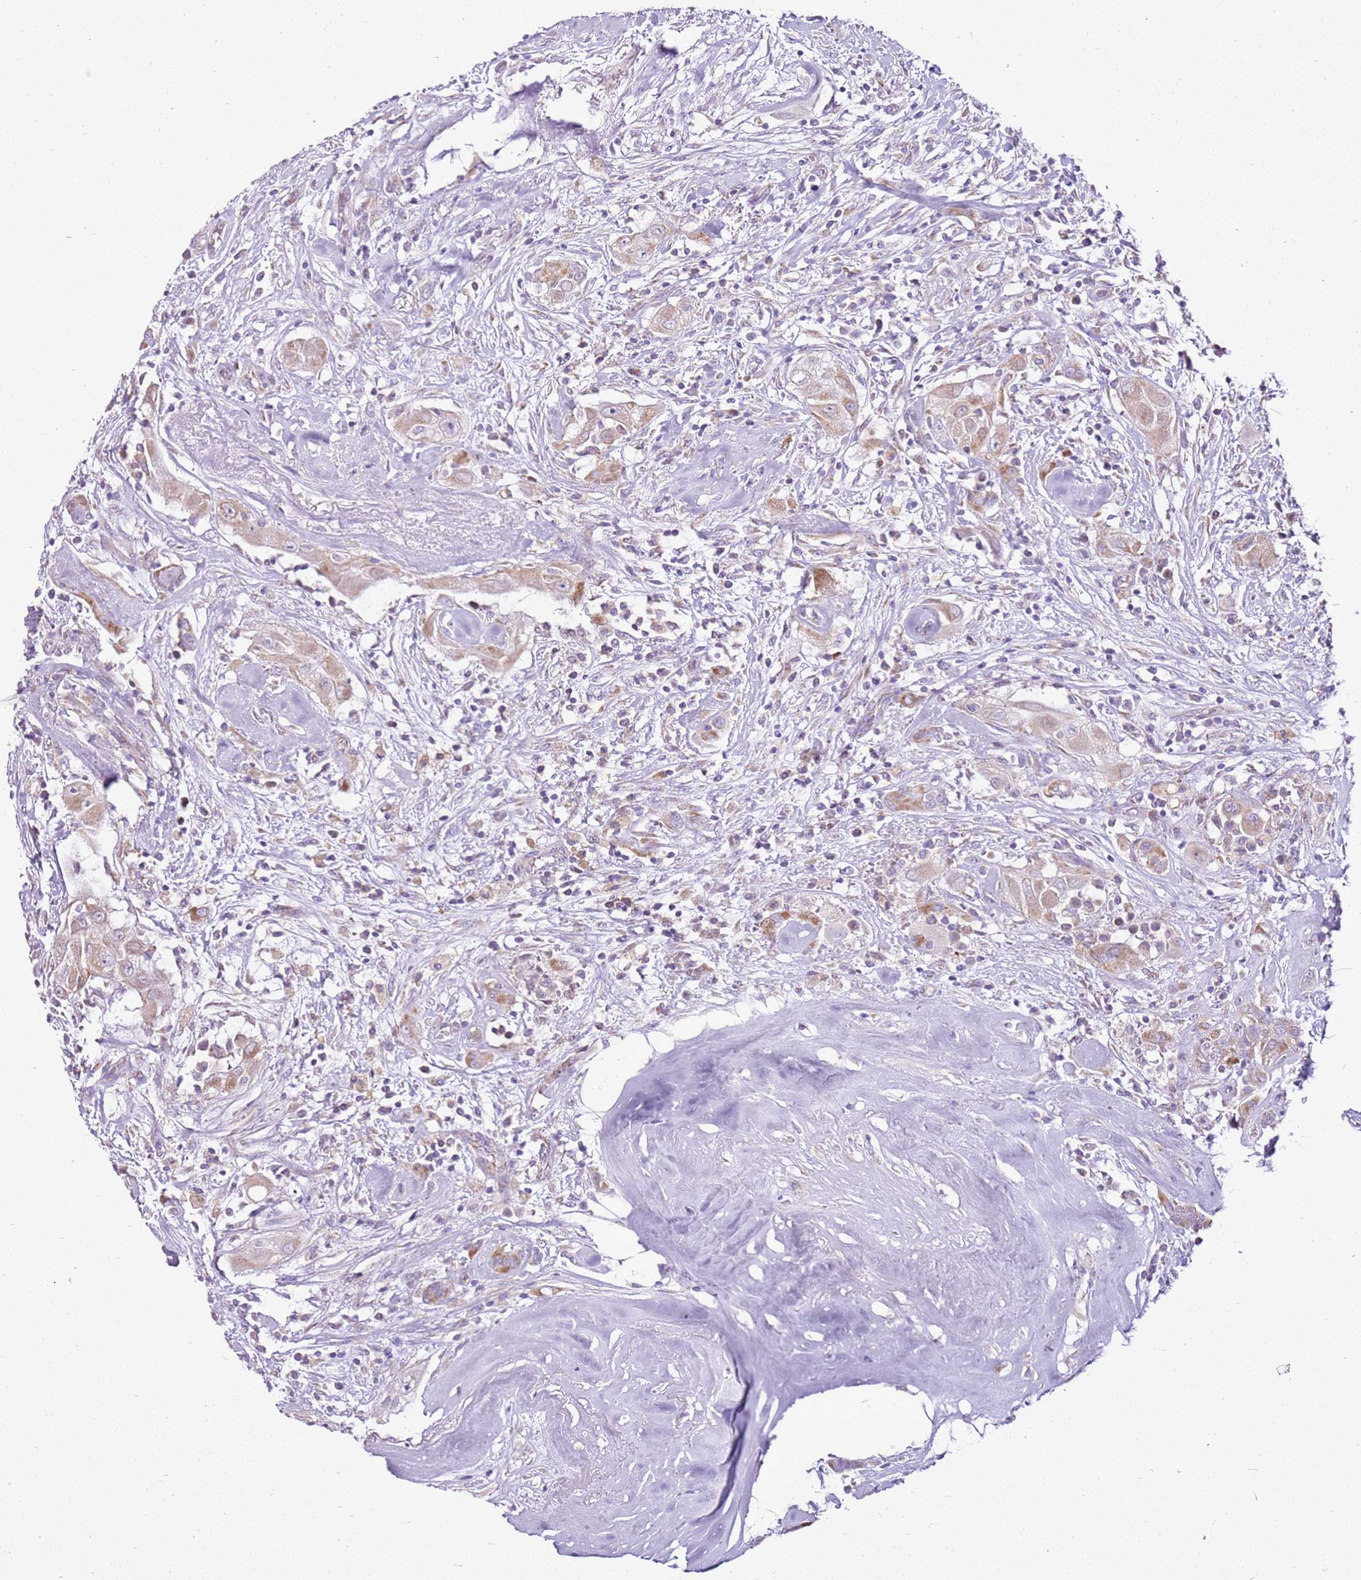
{"staining": {"intensity": "moderate", "quantity": "25%-75%", "location": "cytoplasmic/membranous"}, "tissue": "thyroid cancer", "cell_type": "Tumor cells", "image_type": "cancer", "snomed": [{"axis": "morphology", "description": "Papillary adenocarcinoma, NOS"}, {"axis": "topography", "description": "Thyroid gland"}], "caption": "Immunohistochemical staining of human thyroid papillary adenocarcinoma displays moderate cytoplasmic/membranous protein staining in approximately 25%-75% of tumor cells.", "gene": "MRPL36", "patient": {"sex": "female", "age": 59}}